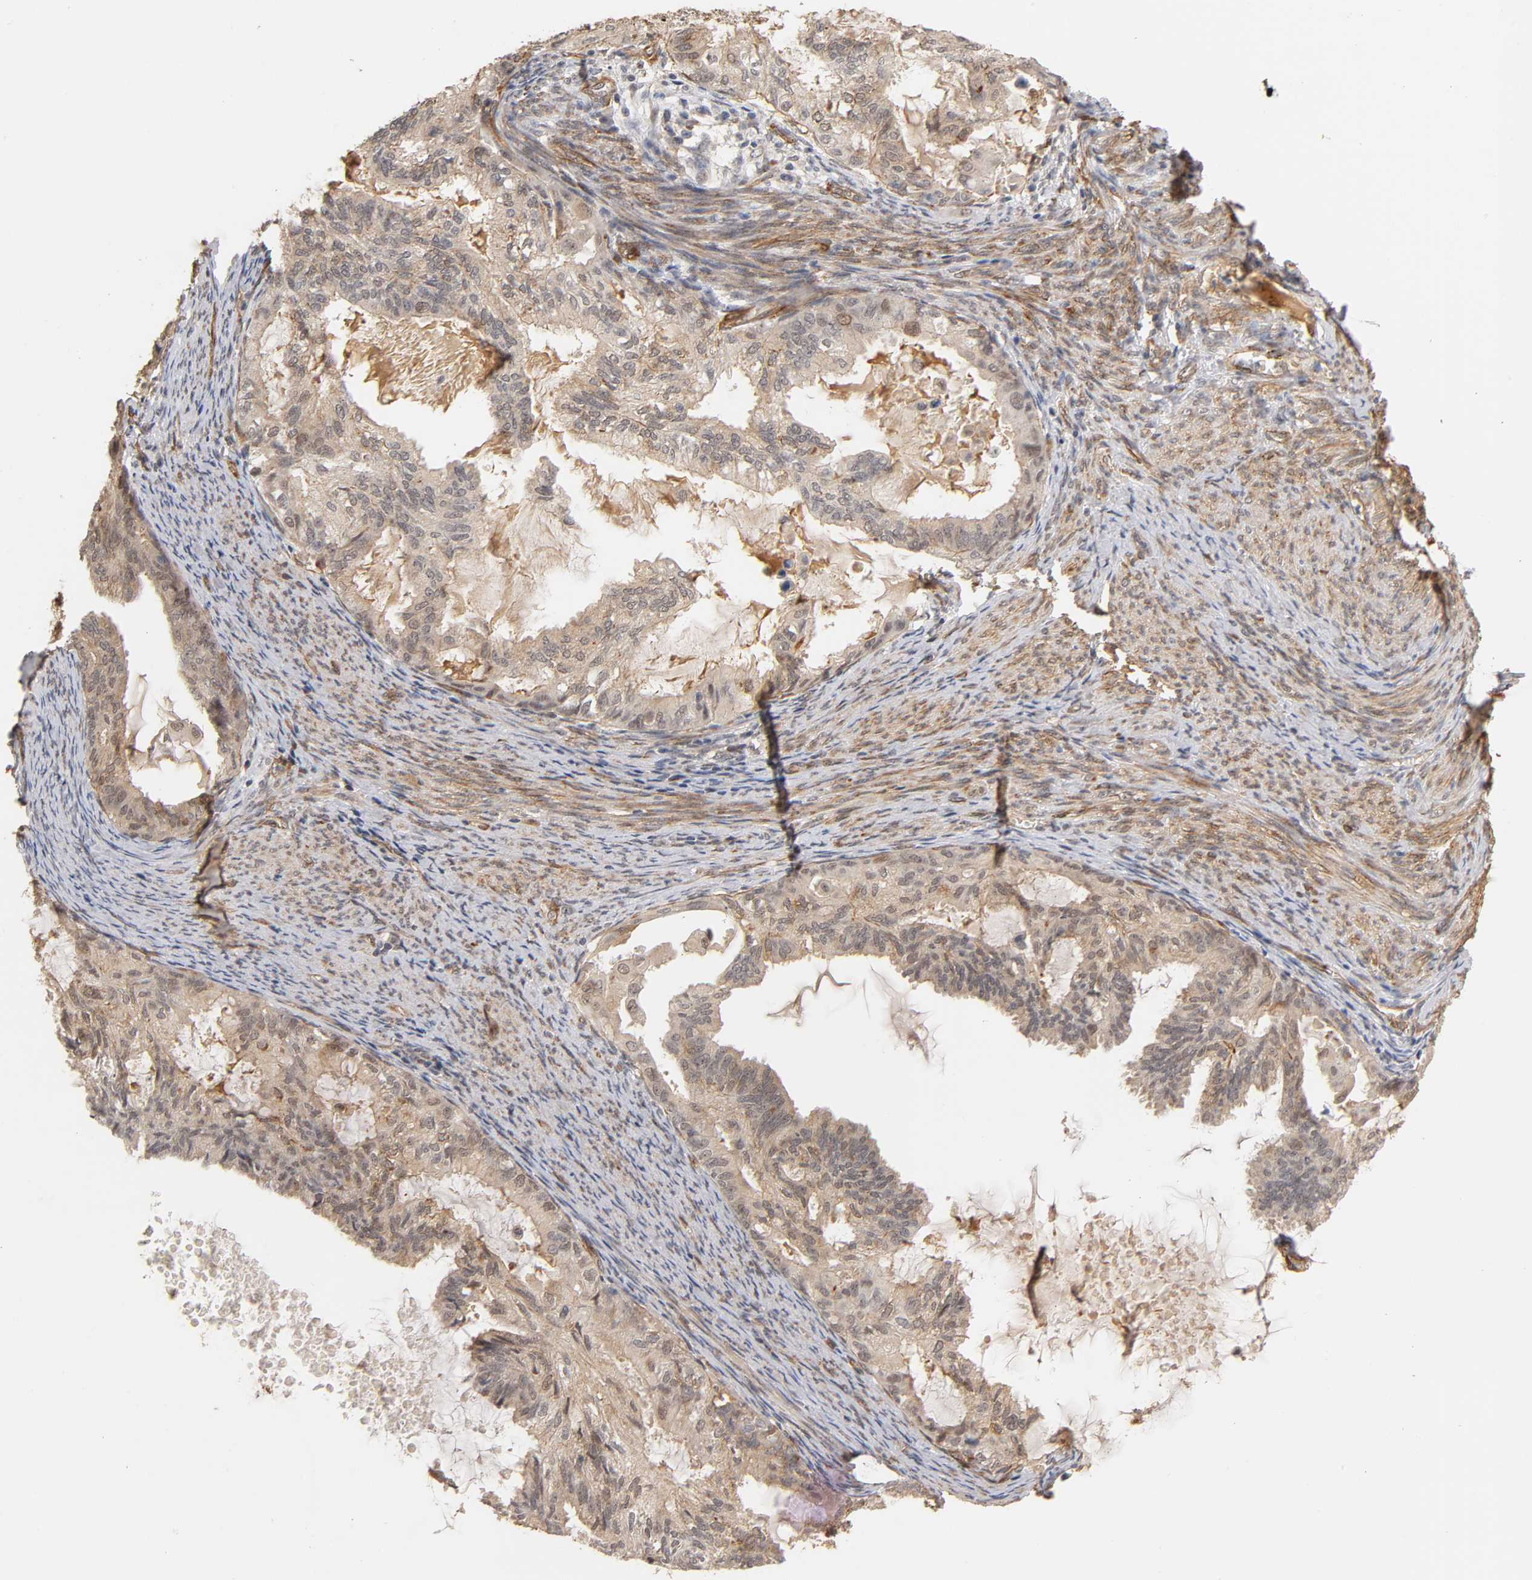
{"staining": {"intensity": "weak", "quantity": ">75%", "location": "cytoplasmic/membranous"}, "tissue": "cervical cancer", "cell_type": "Tumor cells", "image_type": "cancer", "snomed": [{"axis": "morphology", "description": "Normal tissue, NOS"}, {"axis": "morphology", "description": "Adenocarcinoma, NOS"}, {"axis": "topography", "description": "Cervix"}, {"axis": "topography", "description": "Endometrium"}], "caption": "There is low levels of weak cytoplasmic/membranous staining in tumor cells of cervical adenocarcinoma, as demonstrated by immunohistochemical staining (brown color).", "gene": "LAMB1", "patient": {"sex": "female", "age": 86}}